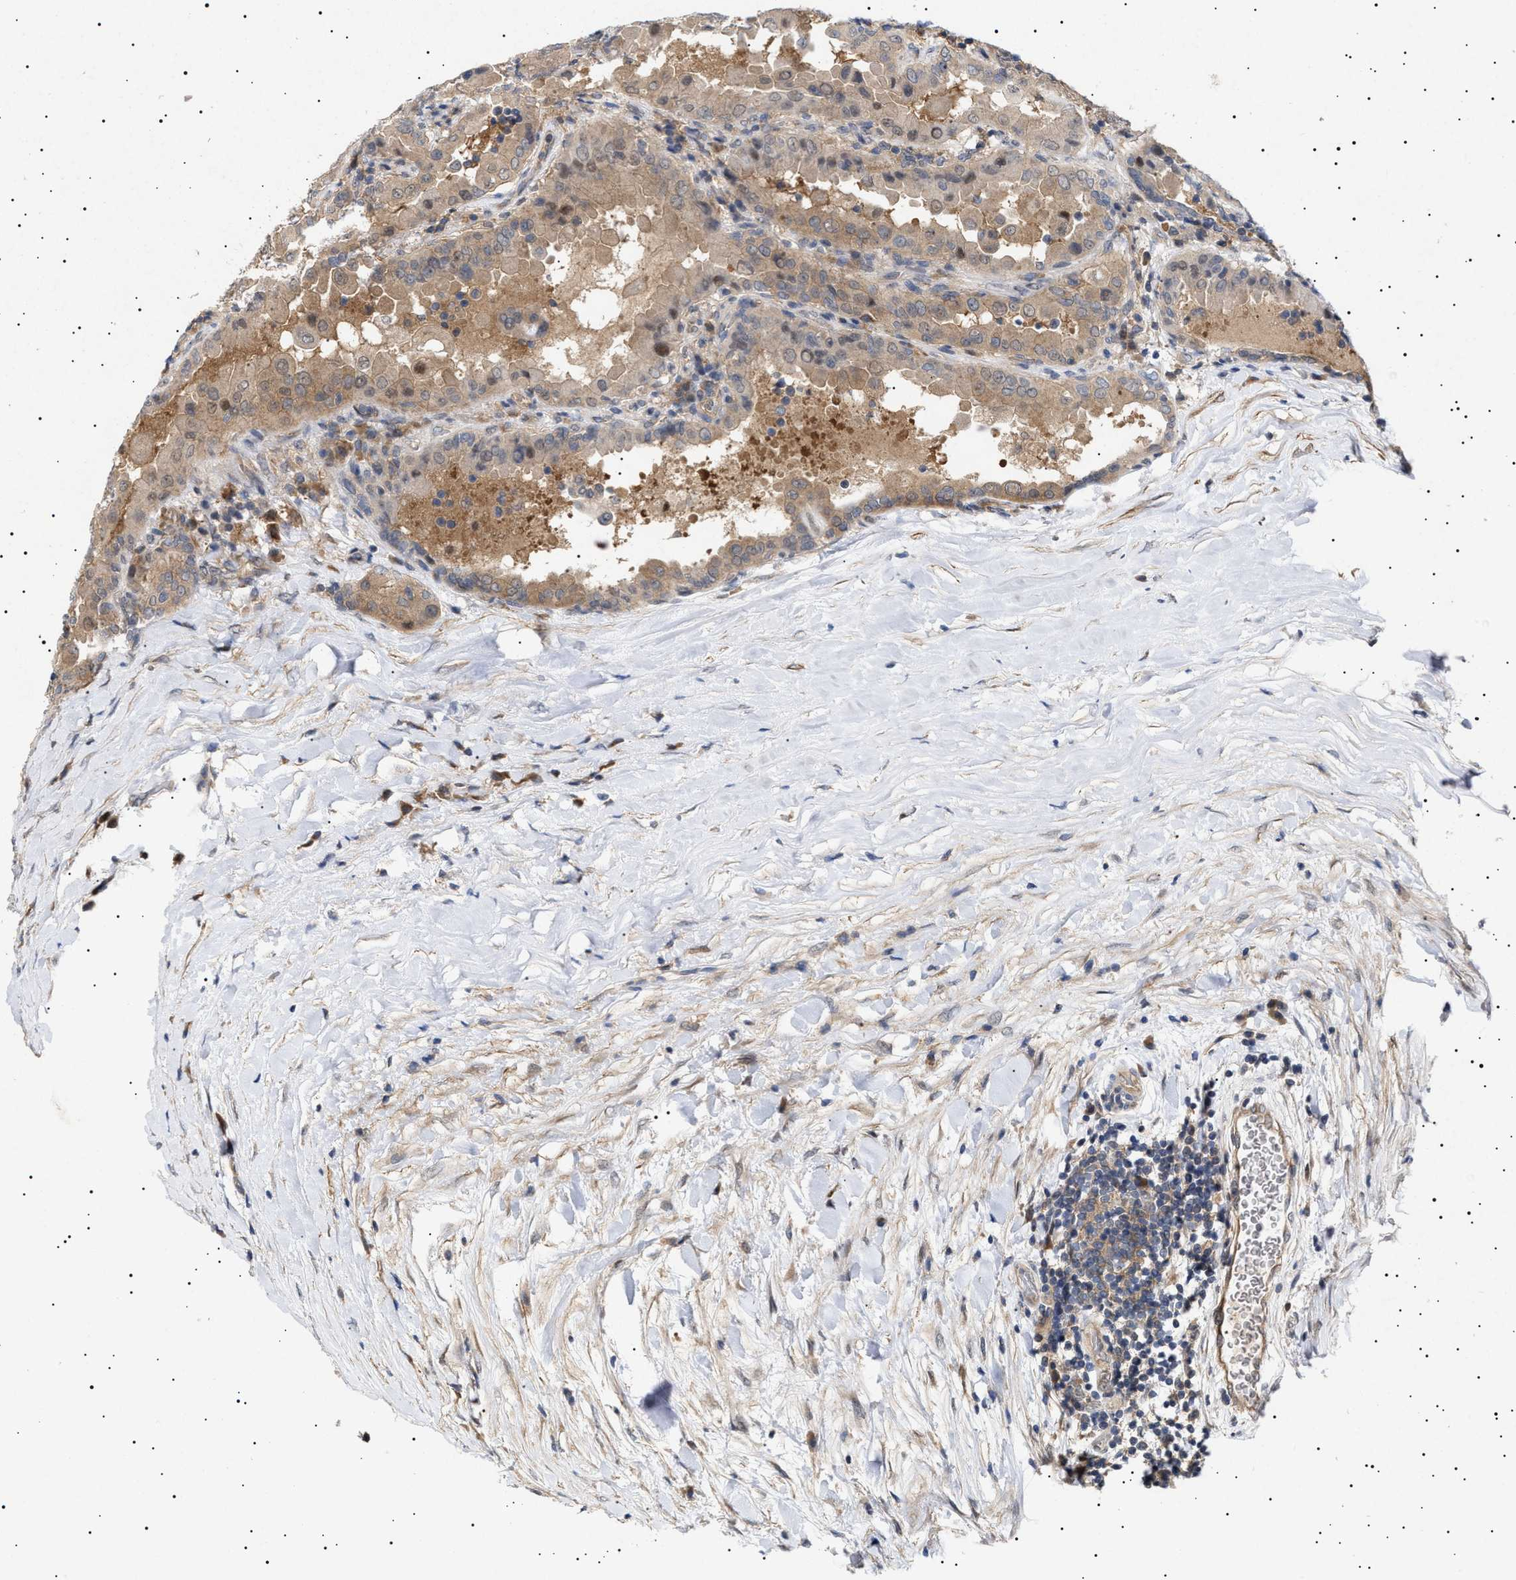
{"staining": {"intensity": "moderate", "quantity": ">75%", "location": "cytoplasmic/membranous"}, "tissue": "thyroid cancer", "cell_type": "Tumor cells", "image_type": "cancer", "snomed": [{"axis": "morphology", "description": "Papillary adenocarcinoma, NOS"}, {"axis": "topography", "description": "Thyroid gland"}], "caption": "IHC of human papillary adenocarcinoma (thyroid) demonstrates medium levels of moderate cytoplasmic/membranous staining in approximately >75% of tumor cells.", "gene": "NPLOC4", "patient": {"sex": "male", "age": 33}}